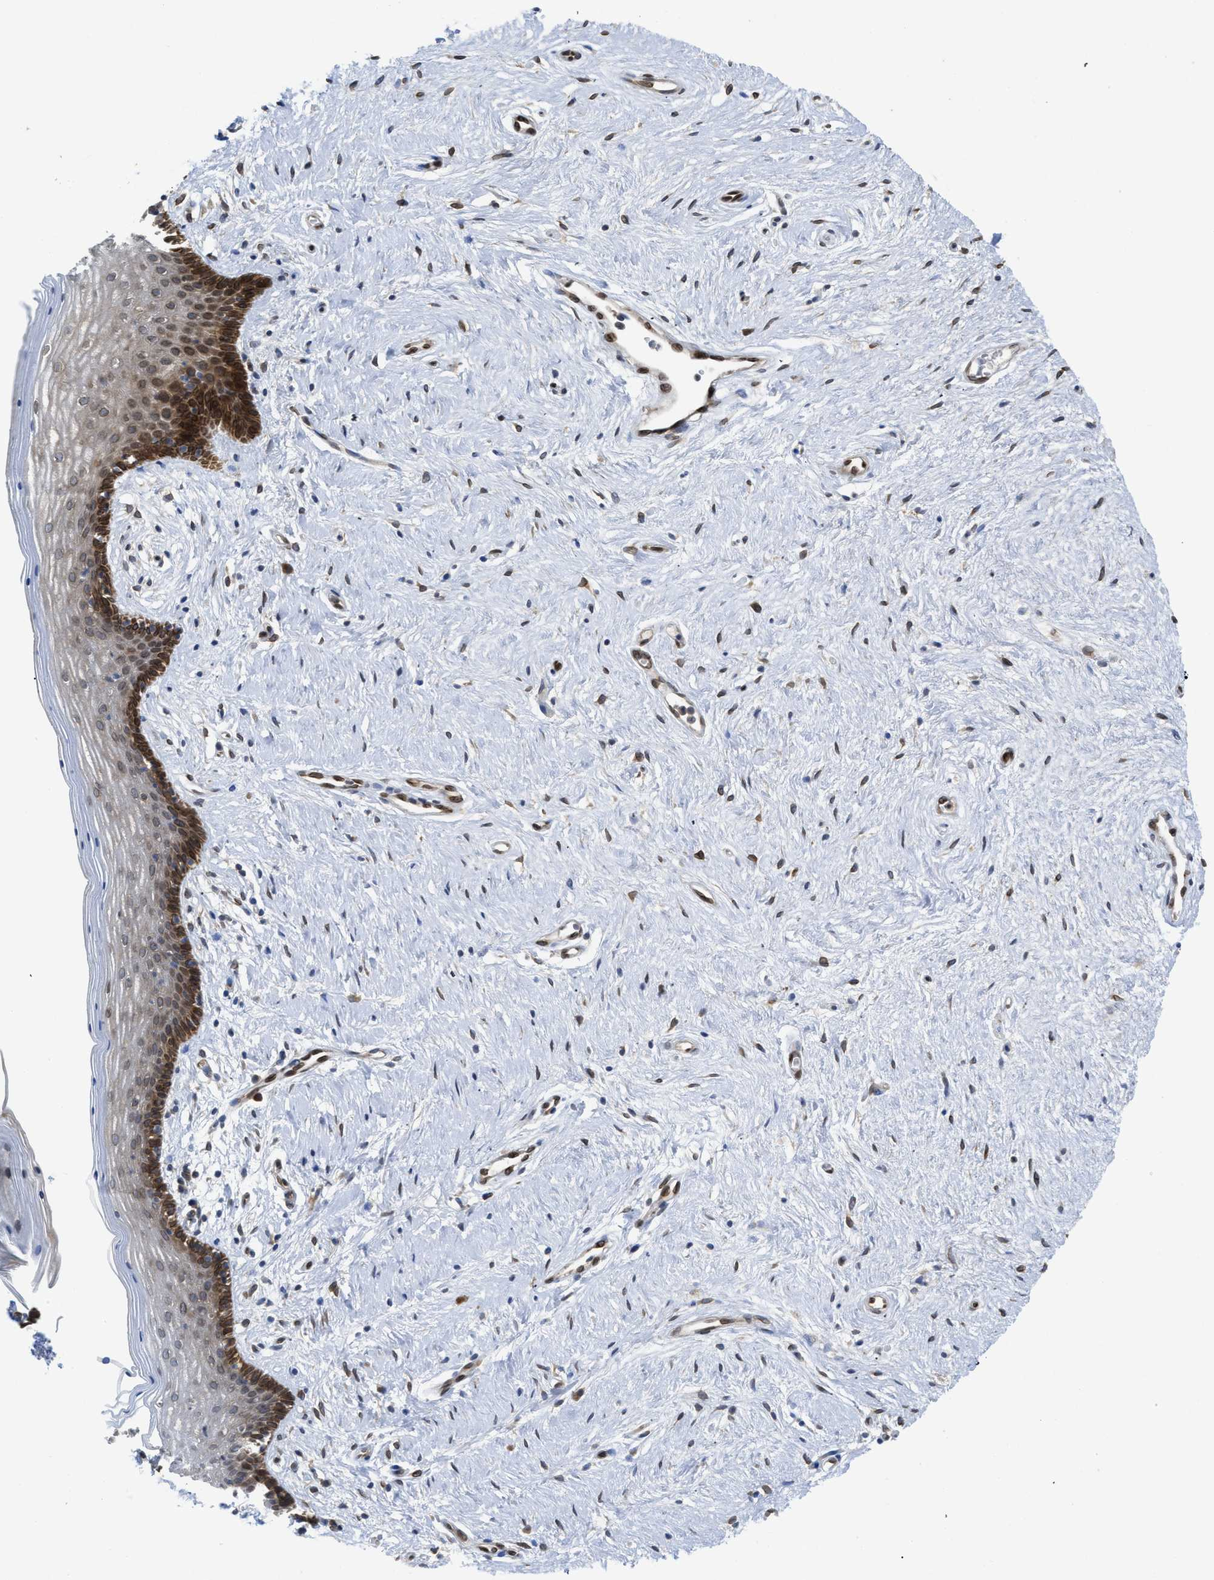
{"staining": {"intensity": "strong", "quantity": "<25%", "location": "cytoplasmic/membranous"}, "tissue": "vagina", "cell_type": "Squamous epithelial cells", "image_type": "normal", "snomed": [{"axis": "morphology", "description": "Normal tissue, NOS"}, {"axis": "topography", "description": "Vagina"}], "caption": "A high-resolution micrograph shows immunohistochemistry staining of benign vagina, which reveals strong cytoplasmic/membranous staining in approximately <25% of squamous epithelial cells. (Stains: DAB (3,3'-diaminobenzidine) in brown, nuclei in blue, Microscopy: brightfield microscopy at high magnification).", "gene": "EIF2AK3", "patient": {"sex": "female", "age": 44}}